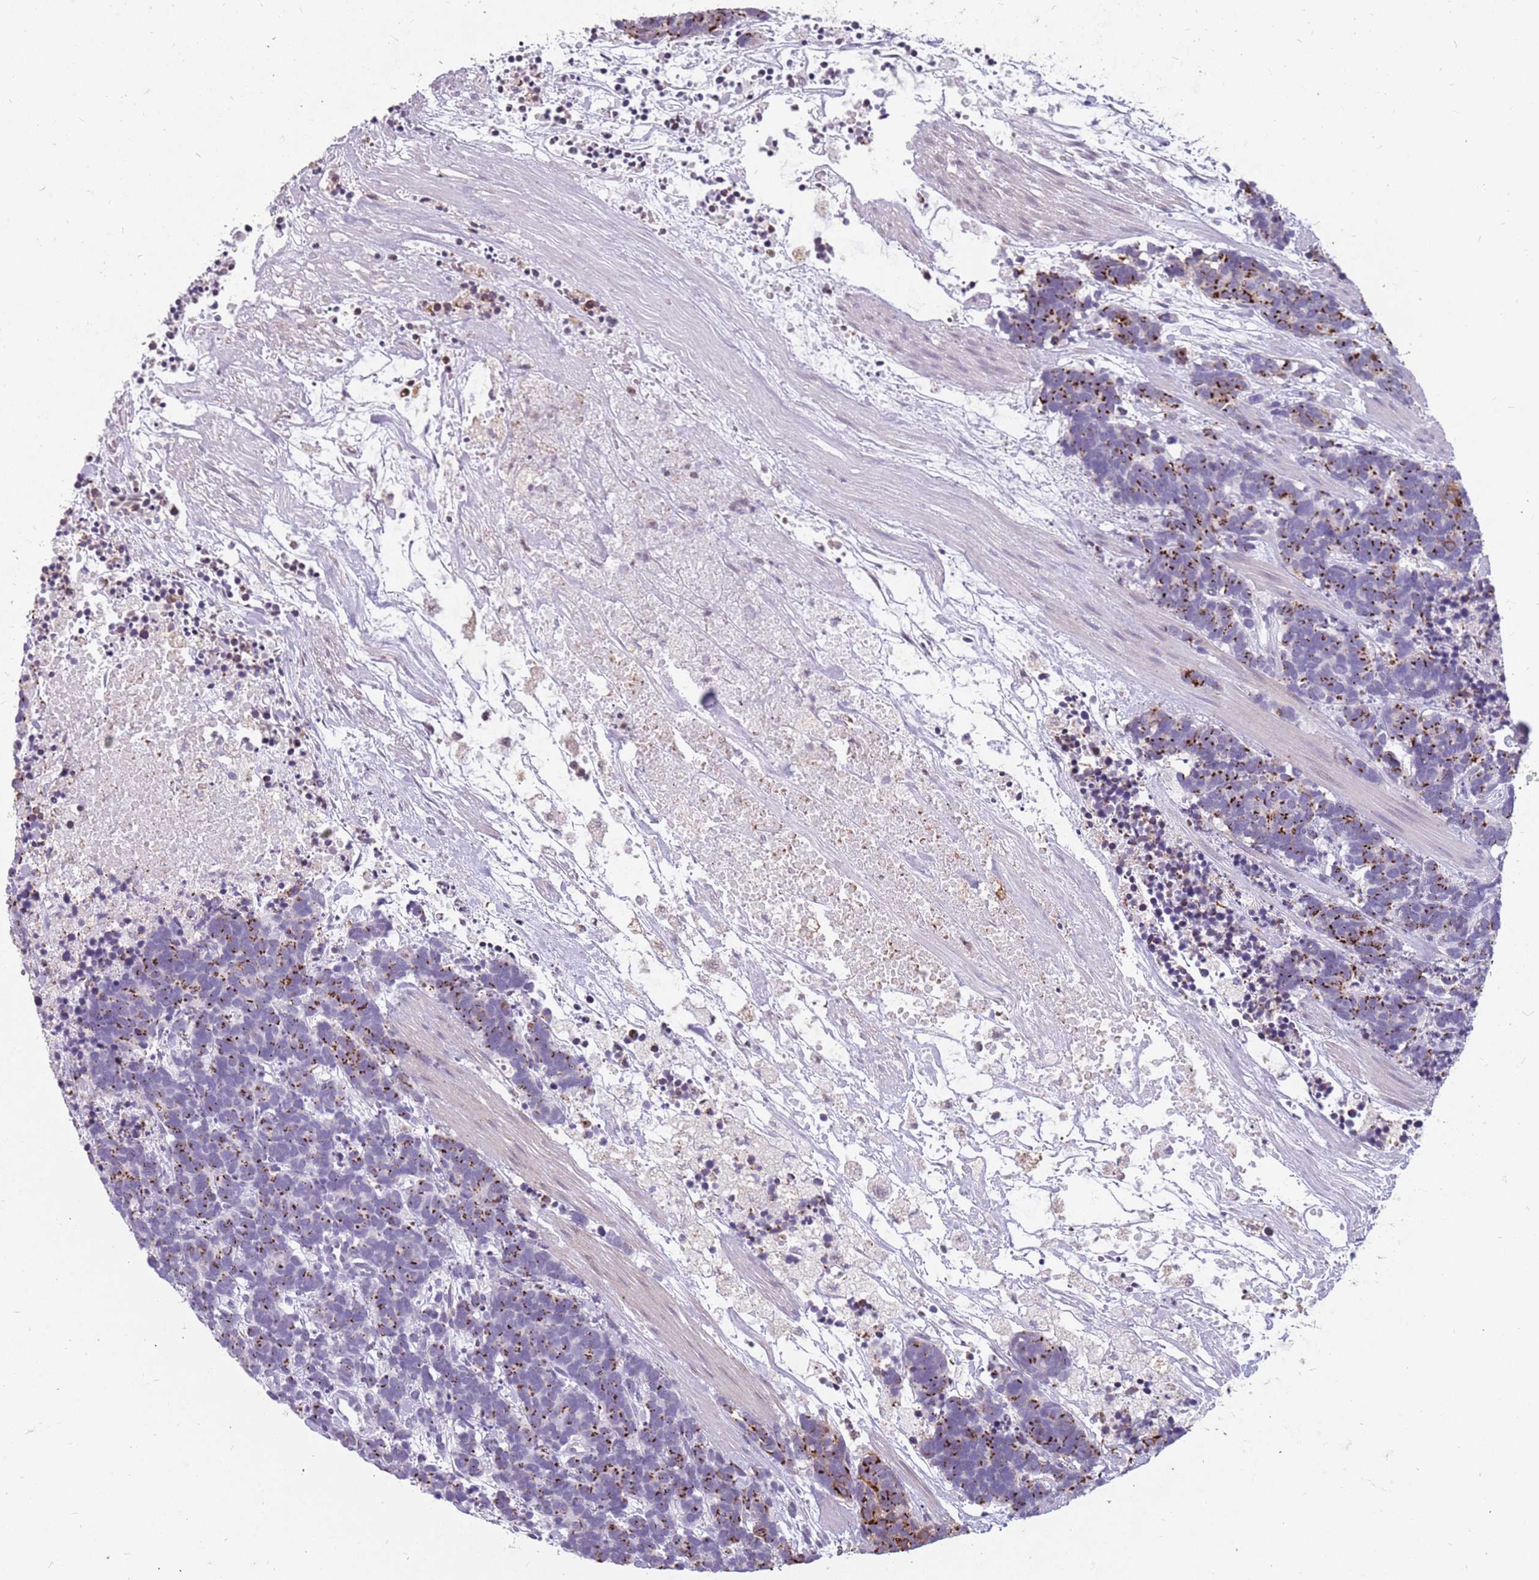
{"staining": {"intensity": "strong", "quantity": "25%-75%", "location": "cytoplasmic/membranous"}, "tissue": "carcinoid", "cell_type": "Tumor cells", "image_type": "cancer", "snomed": [{"axis": "morphology", "description": "Carcinoma, NOS"}, {"axis": "morphology", "description": "Carcinoid, malignant, NOS"}, {"axis": "topography", "description": "Prostate"}], "caption": "Protein expression analysis of malignant carcinoid shows strong cytoplasmic/membranous positivity in approximately 25%-75% of tumor cells.", "gene": "NEK6", "patient": {"sex": "male", "age": 57}}